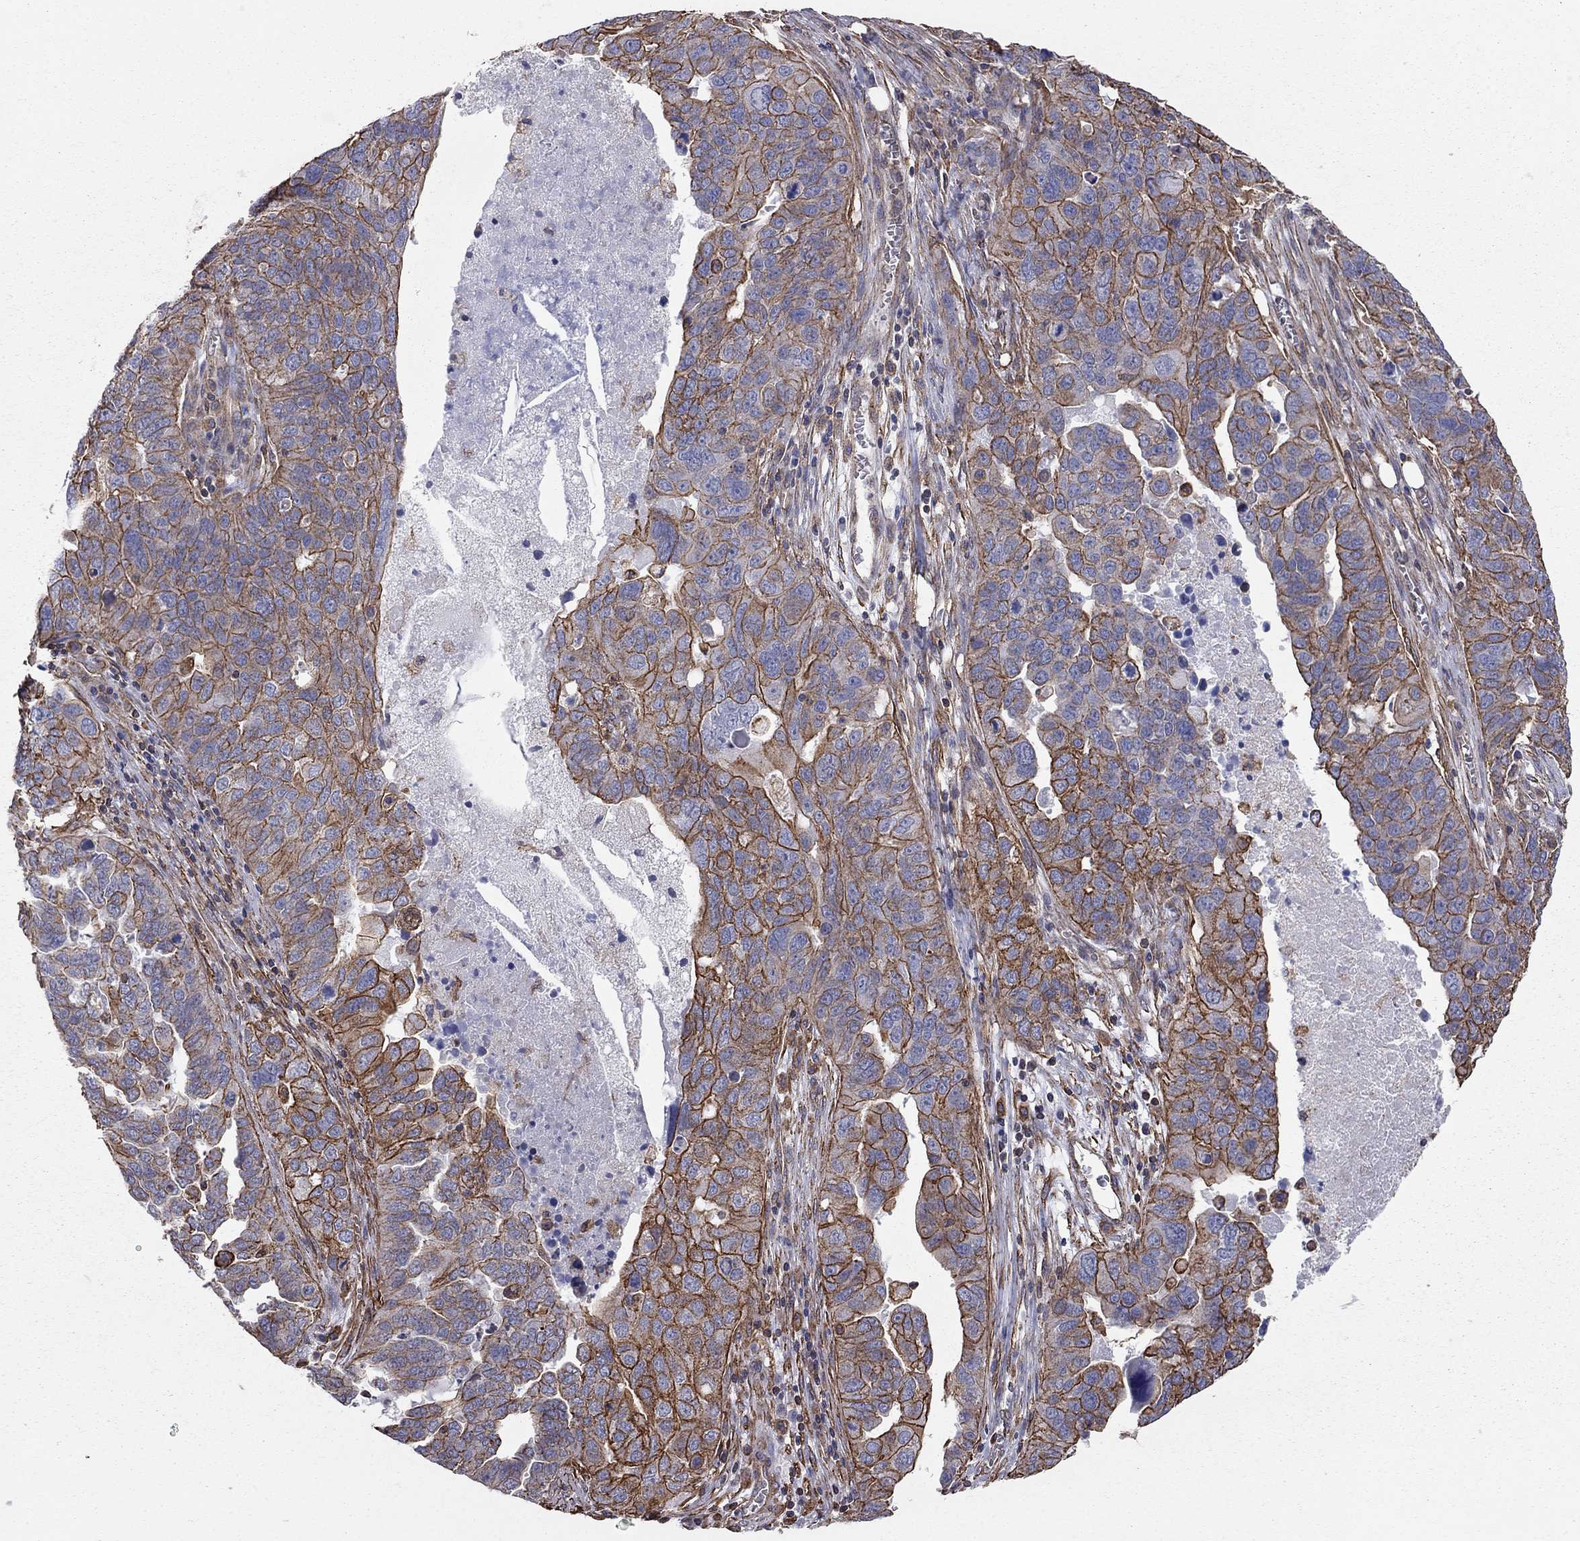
{"staining": {"intensity": "strong", "quantity": ">75%", "location": "cytoplasmic/membranous"}, "tissue": "ovarian cancer", "cell_type": "Tumor cells", "image_type": "cancer", "snomed": [{"axis": "morphology", "description": "Carcinoma, endometroid"}, {"axis": "topography", "description": "Soft tissue"}, {"axis": "topography", "description": "Ovary"}], "caption": "A histopathology image showing strong cytoplasmic/membranous staining in approximately >75% of tumor cells in ovarian cancer (endometroid carcinoma), as visualized by brown immunohistochemical staining.", "gene": "BICDL2", "patient": {"sex": "female", "age": 52}}